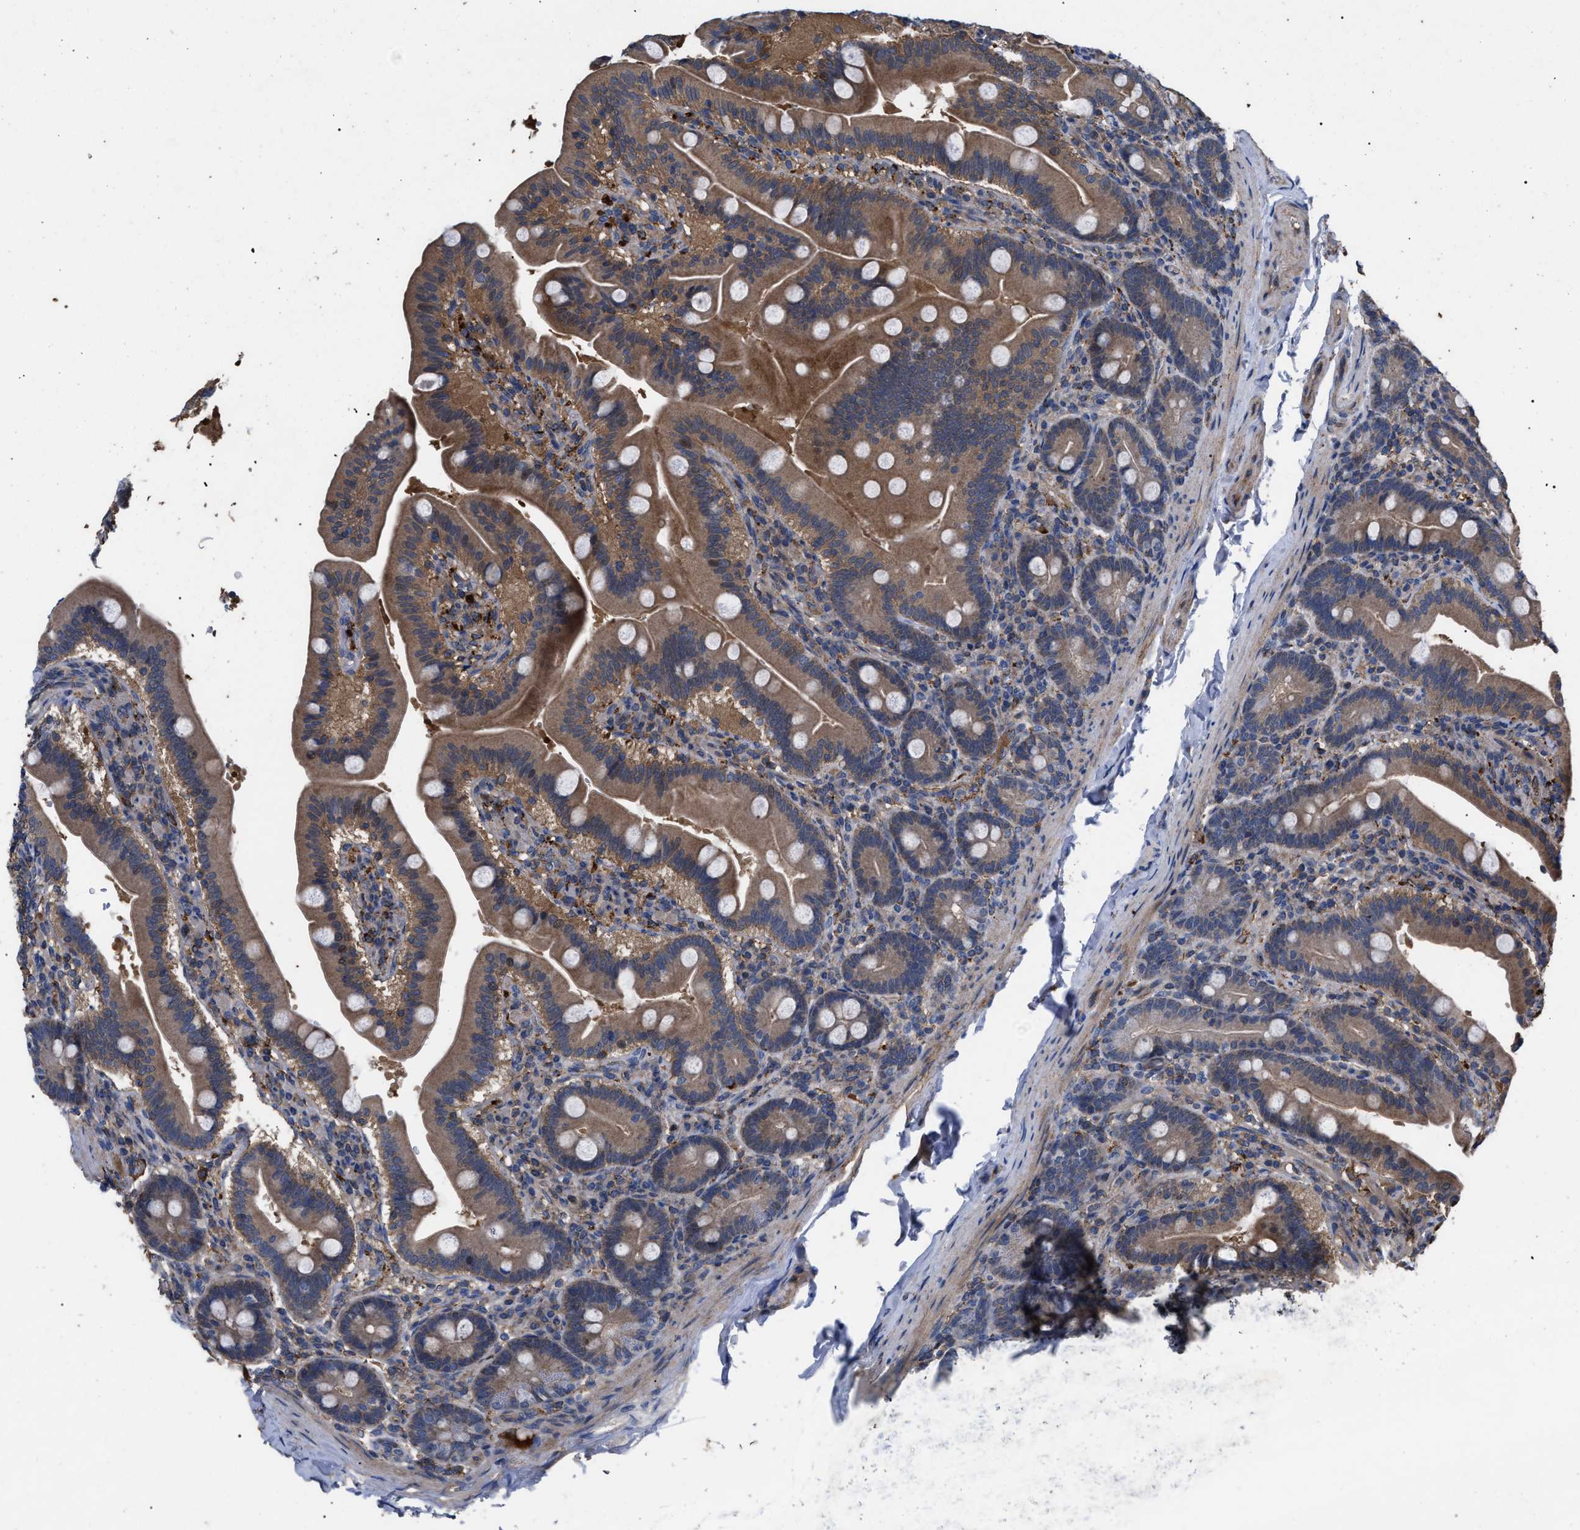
{"staining": {"intensity": "moderate", "quantity": ">75%", "location": "cytoplasmic/membranous"}, "tissue": "duodenum", "cell_type": "Glandular cells", "image_type": "normal", "snomed": [{"axis": "morphology", "description": "Normal tissue, NOS"}, {"axis": "topography", "description": "Duodenum"}], "caption": "This photomicrograph exhibits unremarkable duodenum stained with IHC to label a protein in brown. The cytoplasmic/membranous of glandular cells show moderate positivity for the protein. Nuclei are counter-stained blue.", "gene": "FAM171A2", "patient": {"sex": "male", "age": 54}}